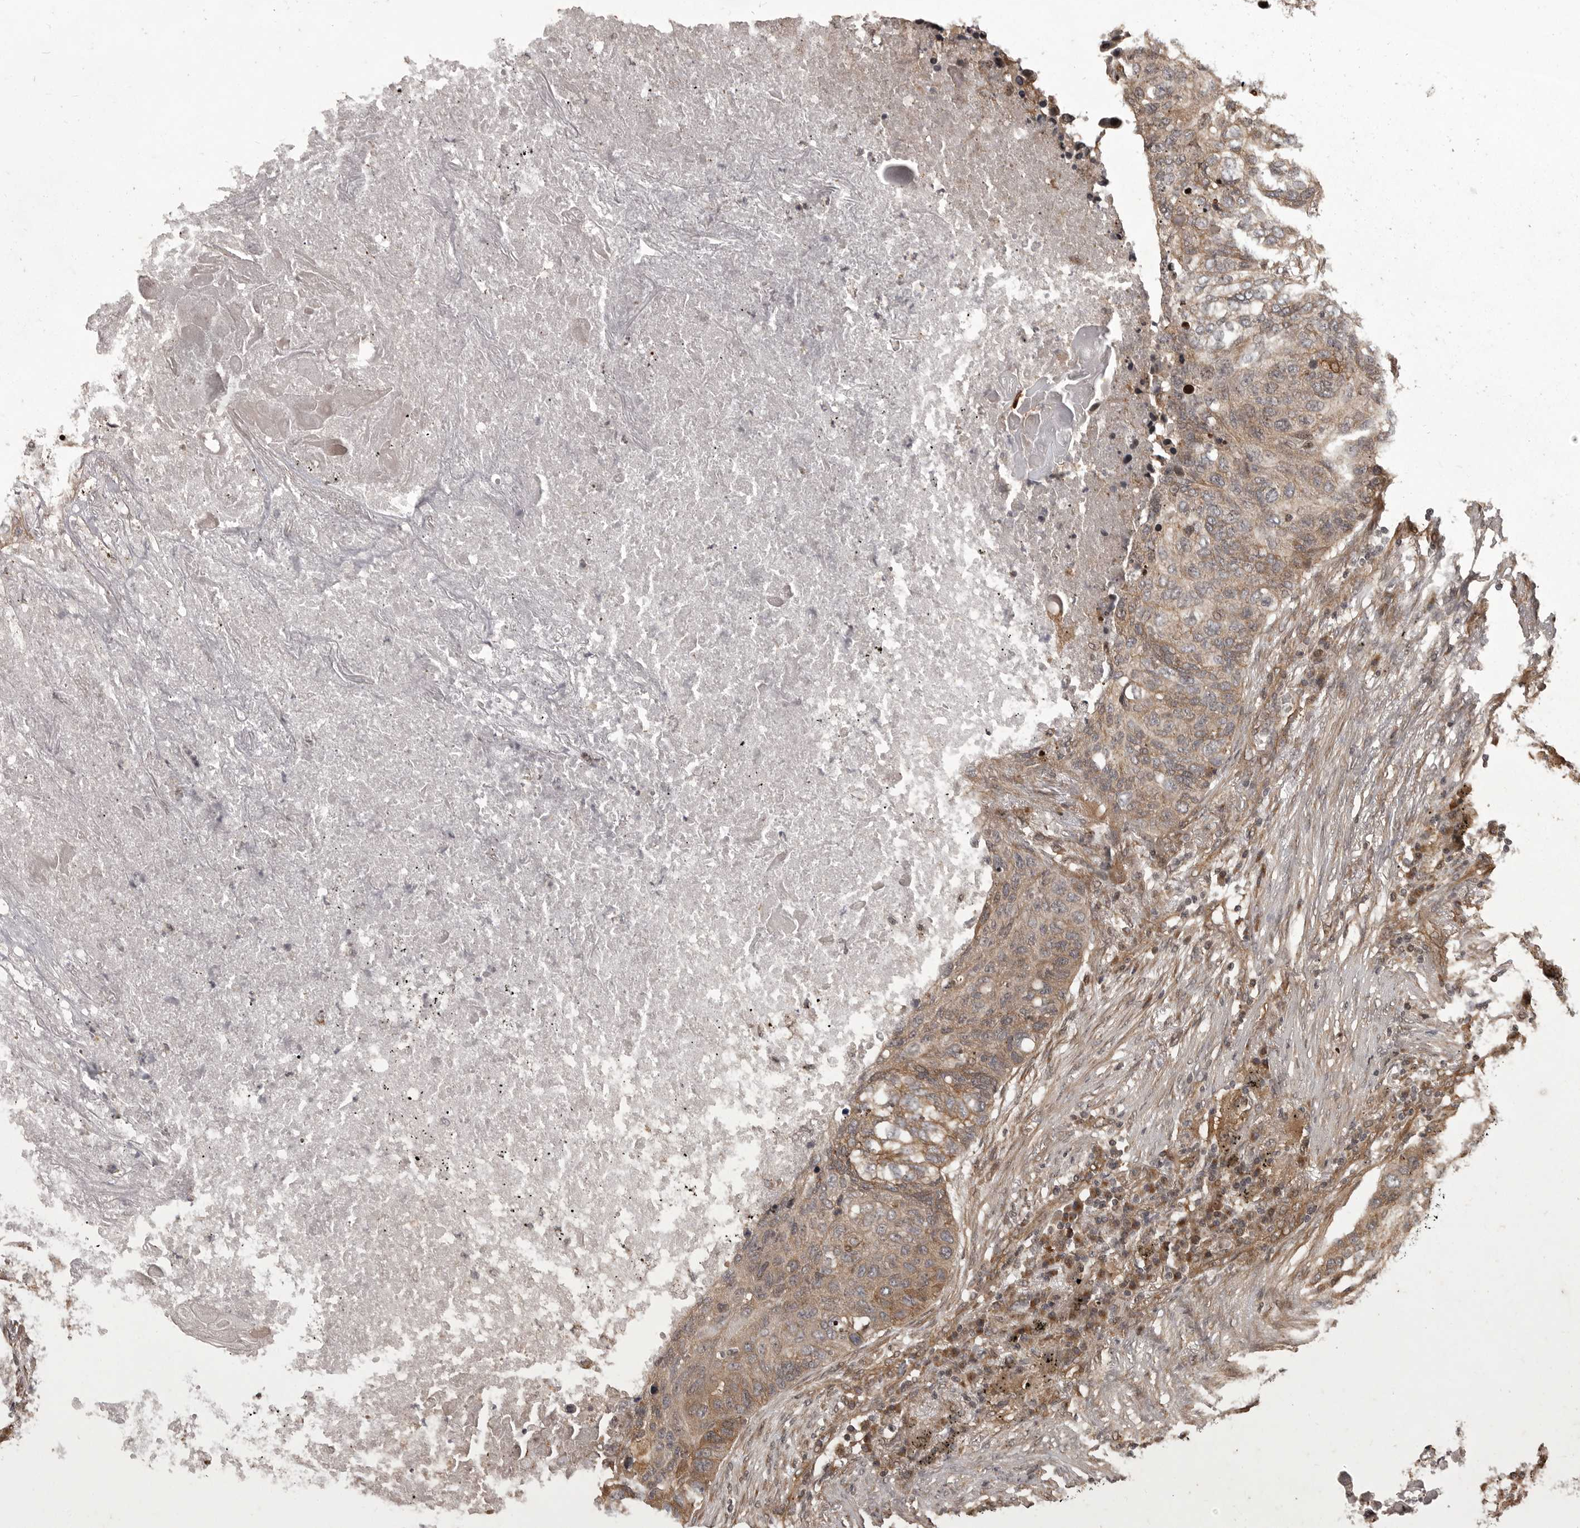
{"staining": {"intensity": "moderate", "quantity": ">75%", "location": "cytoplasmic/membranous"}, "tissue": "lung cancer", "cell_type": "Tumor cells", "image_type": "cancer", "snomed": [{"axis": "morphology", "description": "Squamous cell carcinoma, NOS"}, {"axis": "topography", "description": "Lung"}], "caption": "The photomicrograph reveals staining of squamous cell carcinoma (lung), revealing moderate cytoplasmic/membranous protein staining (brown color) within tumor cells. Nuclei are stained in blue.", "gene": "DNAJC8", "patient": {"sex": "female", "age": 63}}